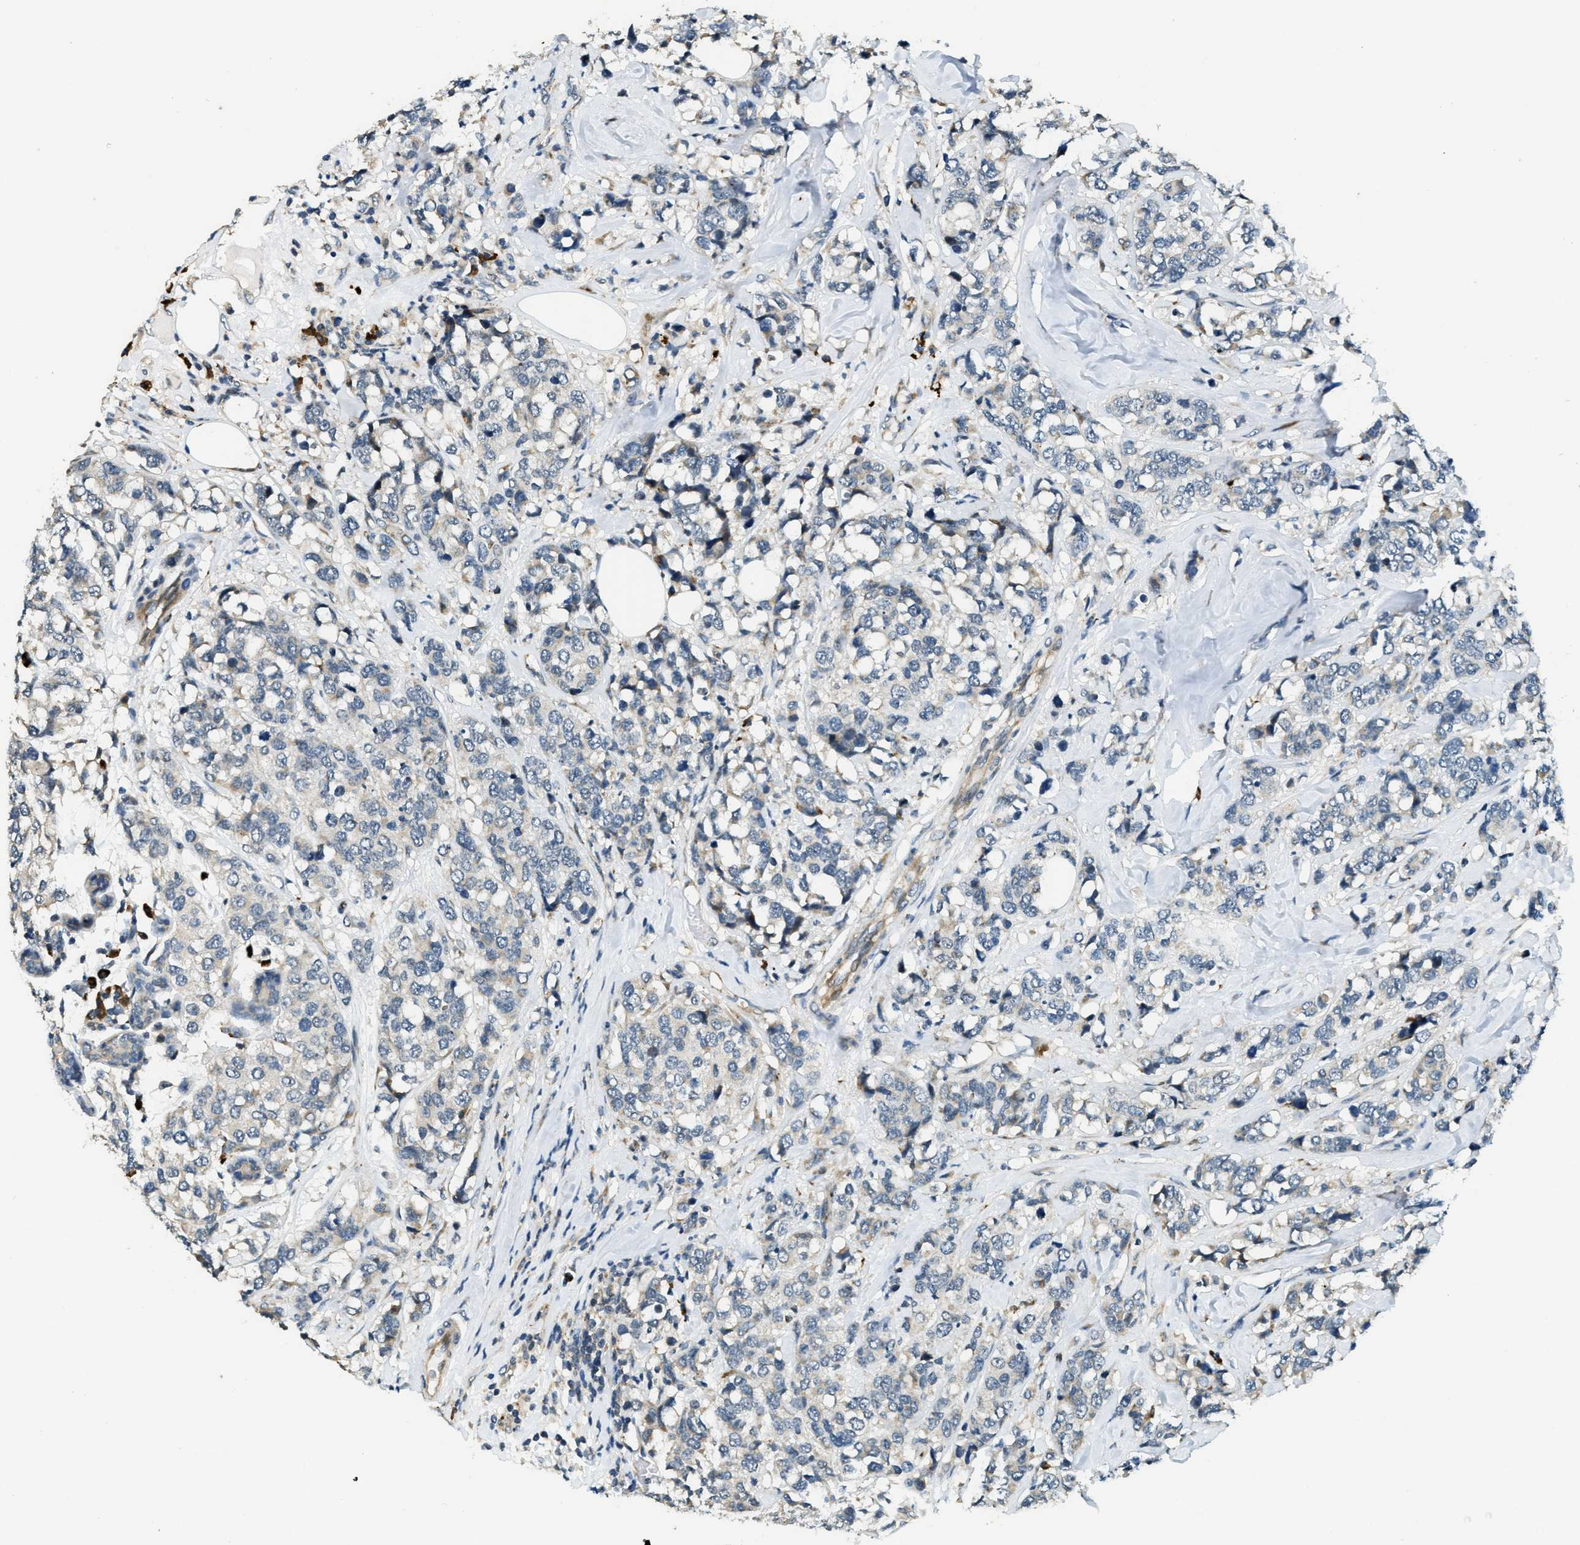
{"staining": {"intensity": "negative", "quantity": "none", "location": "none"}, "tissue": "breast cancer", "cell_type": "Tumor cells", "image_type": "cancer", "snomed": [{"axis": "morphology", "description": "Lobular carcinoma"}, {"axis": "topography", "description": "Breast"}], "caption": "An IHC micrograph of breast cancer (lobular carcinoma) is shown. There is no staining in tumor cells of breast cancer (lobular carcinoma).", "gene": "HERC2", "patient": {"sex": "female", "age": 59}}